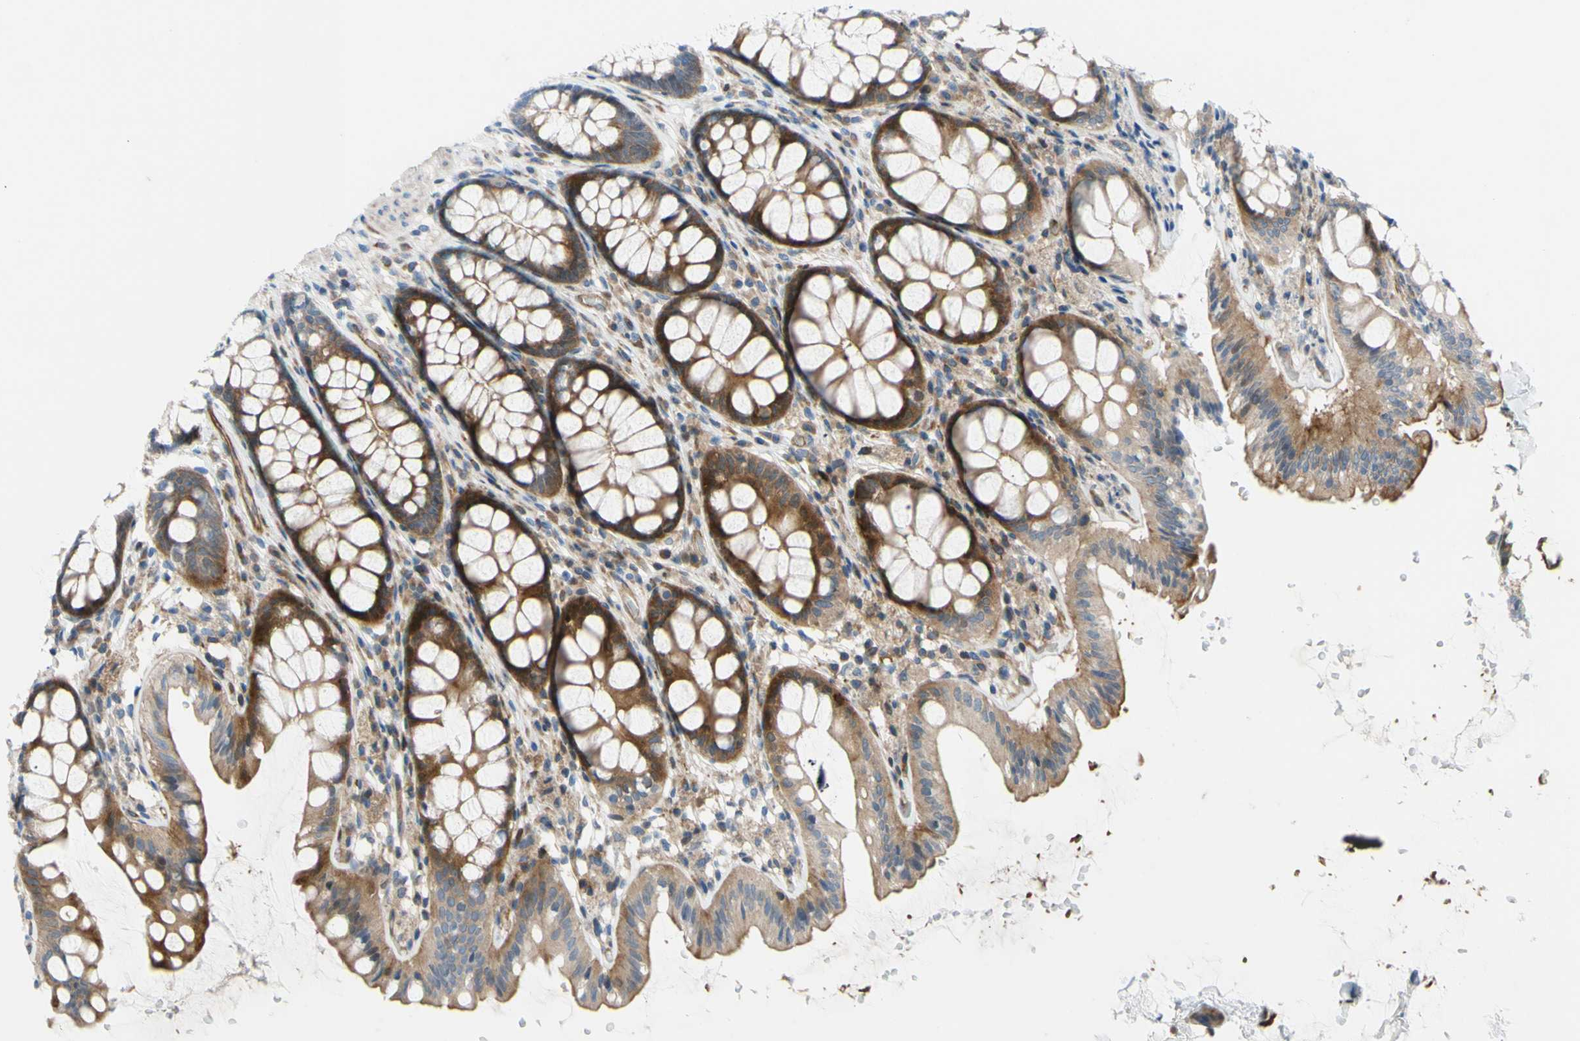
{"staining": {"intensity": "weak", "quantity": "25%-75%", "location": "cytoplasmic/membranous"}, "tissue": "colon", "cell_type": "Endothelial cells", "image_type": "normal", "snomed": [{"axis": "morphology", "description": "Normal tissue, NOS"}, {"axis": "topography", "description": "Colon"}], "caption": "Immunohistochemistry (IHC) staining of benign colon, which exhibits low levels of weak cytoplasmic/membranous staining in approximately 25%-75% of endothelial cells indicating weak cytoplasmic/membranous protein expression. The staining was performed using DAB (brown) for protein detection and nuclei were counterstained in hematoxylin (blue).", "gene": "PAK2", "patient": {"sex": "female", "age": 55}}